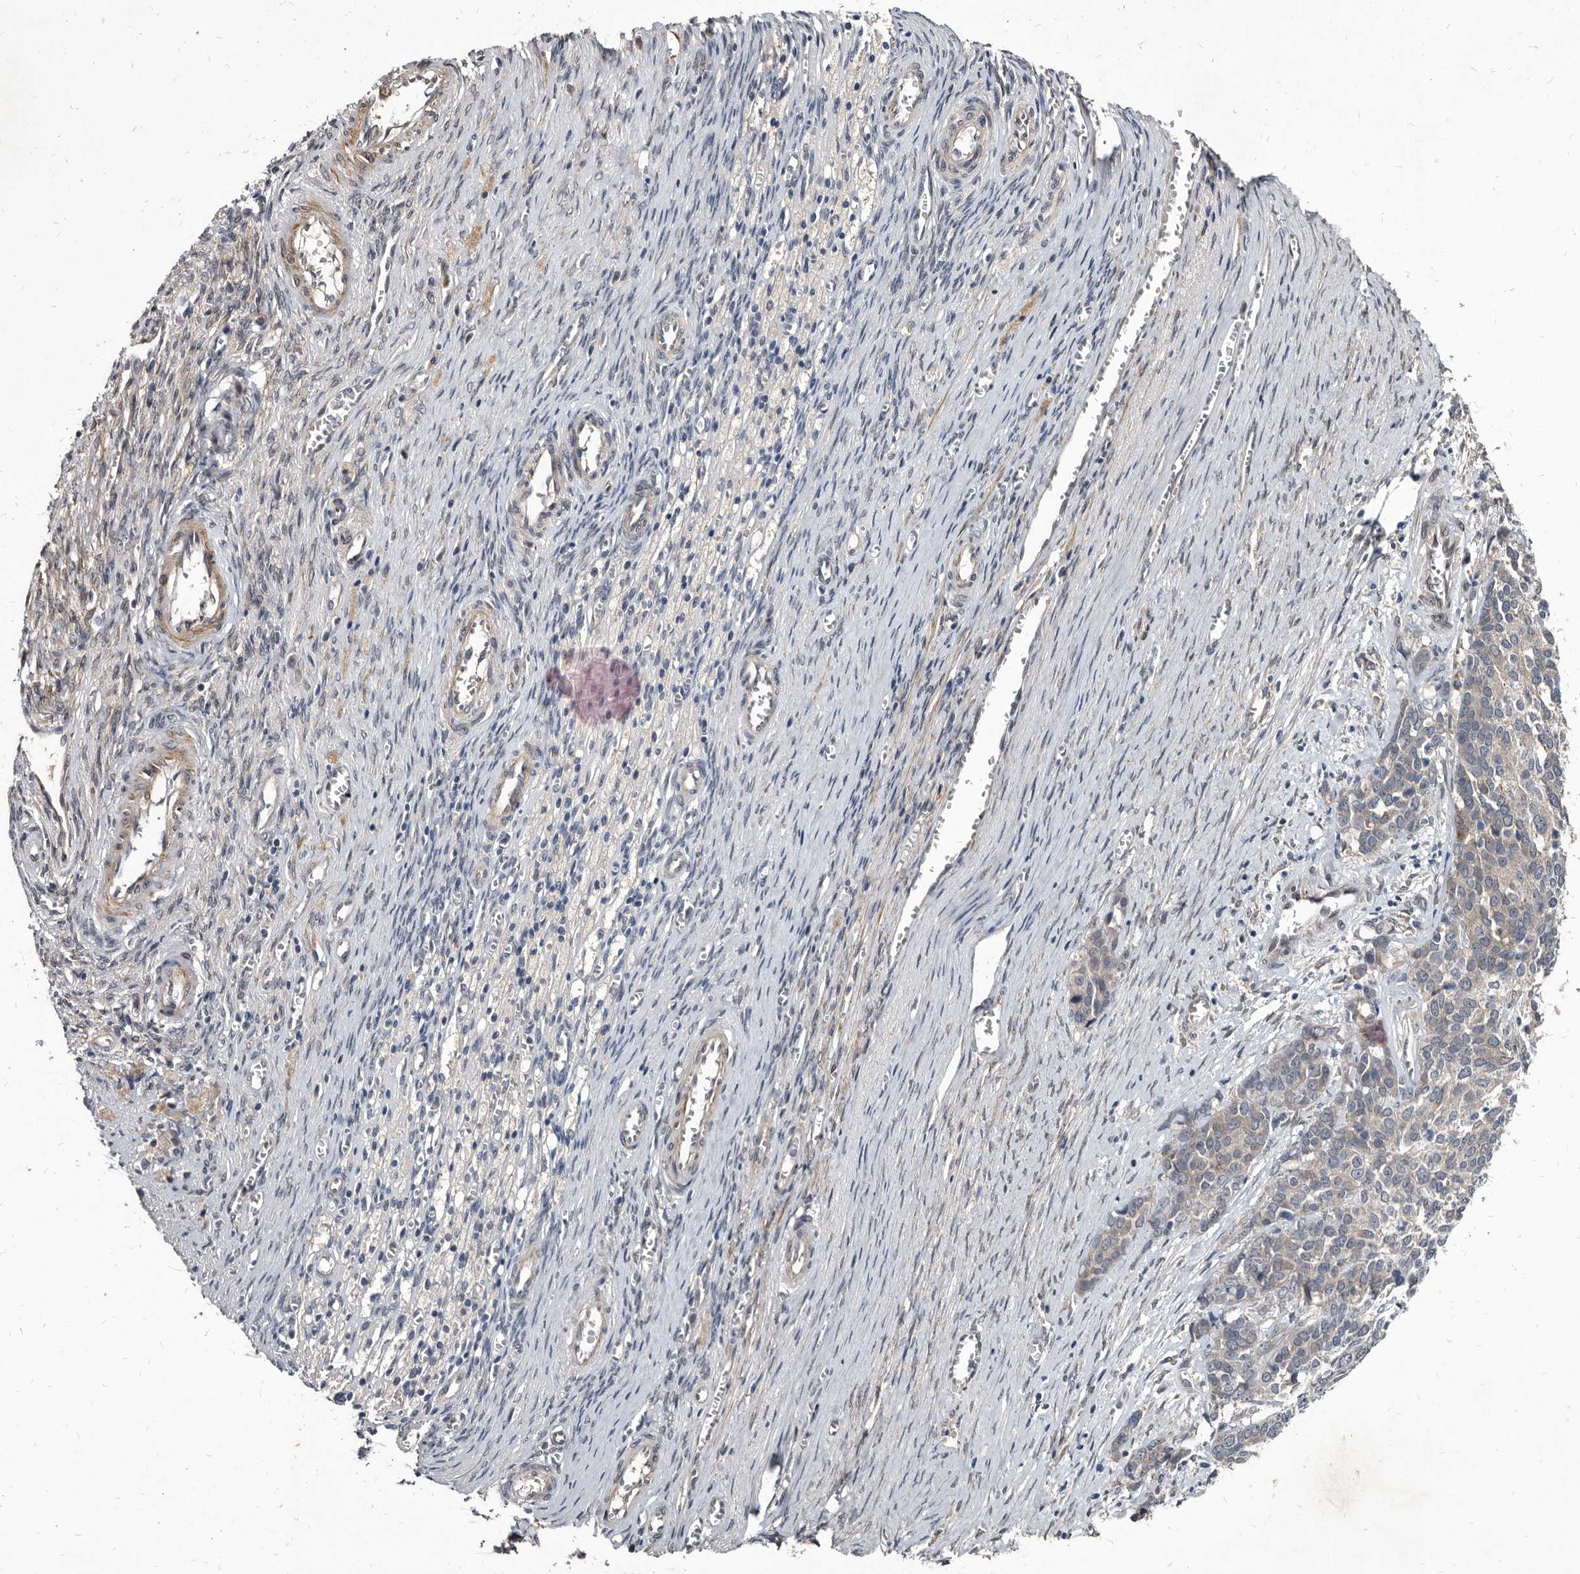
{"staining": {"intensity": "negative", "quantity": "none", "location": "none"}, "tissue": "ovarian cancer", "cell_type": "Tumor cells", "image_type": "cancer", "snomed": [{"axis": "morphology", "description": "Cystadenocarcinoma, serous, NOS"}, {"axis": "topography", "description": "Ovary"}], "caption": "An immunohistochemistry (IHC) micrograph of ovarian cancer (serous cystadenocarcinoma) is shown. There is no staining in tumor cells of ovarian cancer (serous cystadenocarcinoma). Brightfield microscopy of immunohistochemistry (IHC) stained with DAB (3,3'-diaminobenzidine) (brown) and hematoxylin (blue), captured at high magnification.", "gene": "PROM1", "patient": {"sex": "female", "age": 44}}